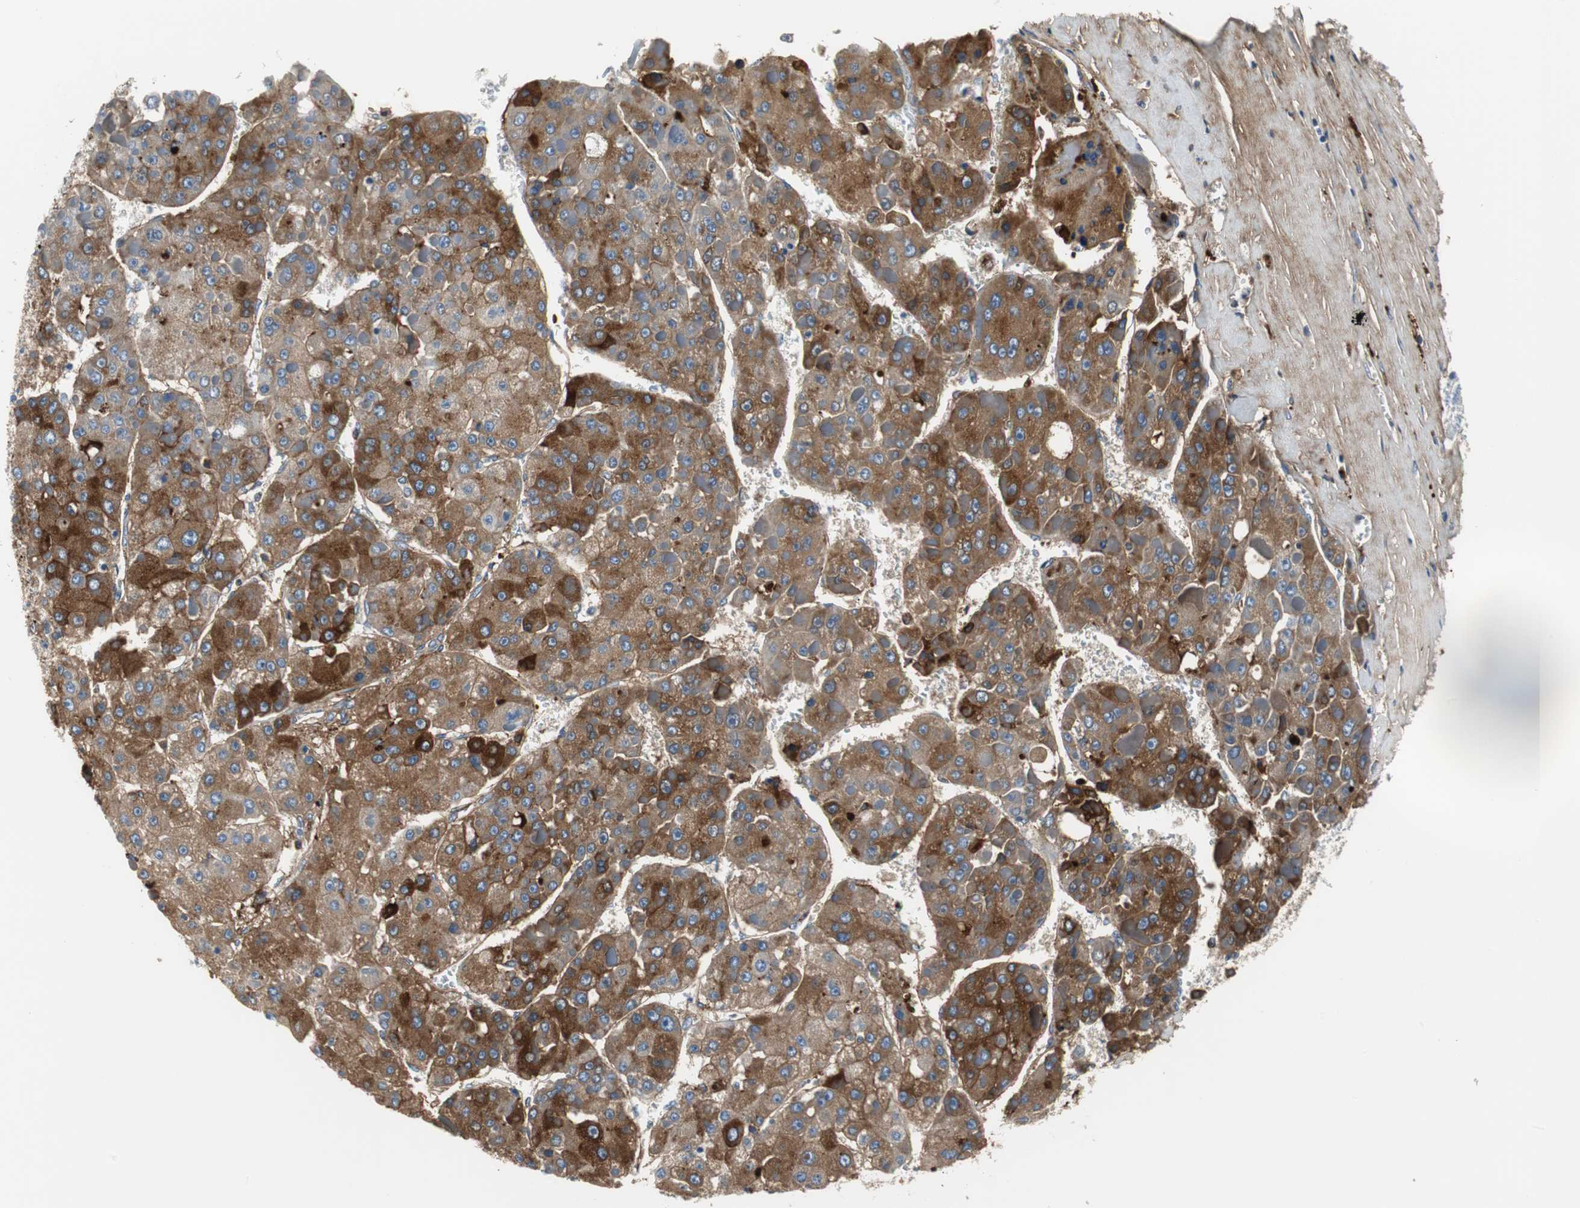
{"staining": {"intensity": "strong", "quantity": ">75%", "location": "cytoplasmic/membranous"}, "tissue": "liver cancer", "cell_type": "Tumor cells", "image_type": "cancer", "snomed": [{"axis": "morphology", "description": "Carcinoma, Hepatocellular, NOS"}, {"axis": "topography", "description": "Liver"}], "caption": "Liver hepatocellular carcinoma stained with a brown dye shows strong cytoplasmic/membranous positive positivity in approximately >75% of tumor cells.", "gene": "APCS", "patient": {"sex": "female", "age": 73}}